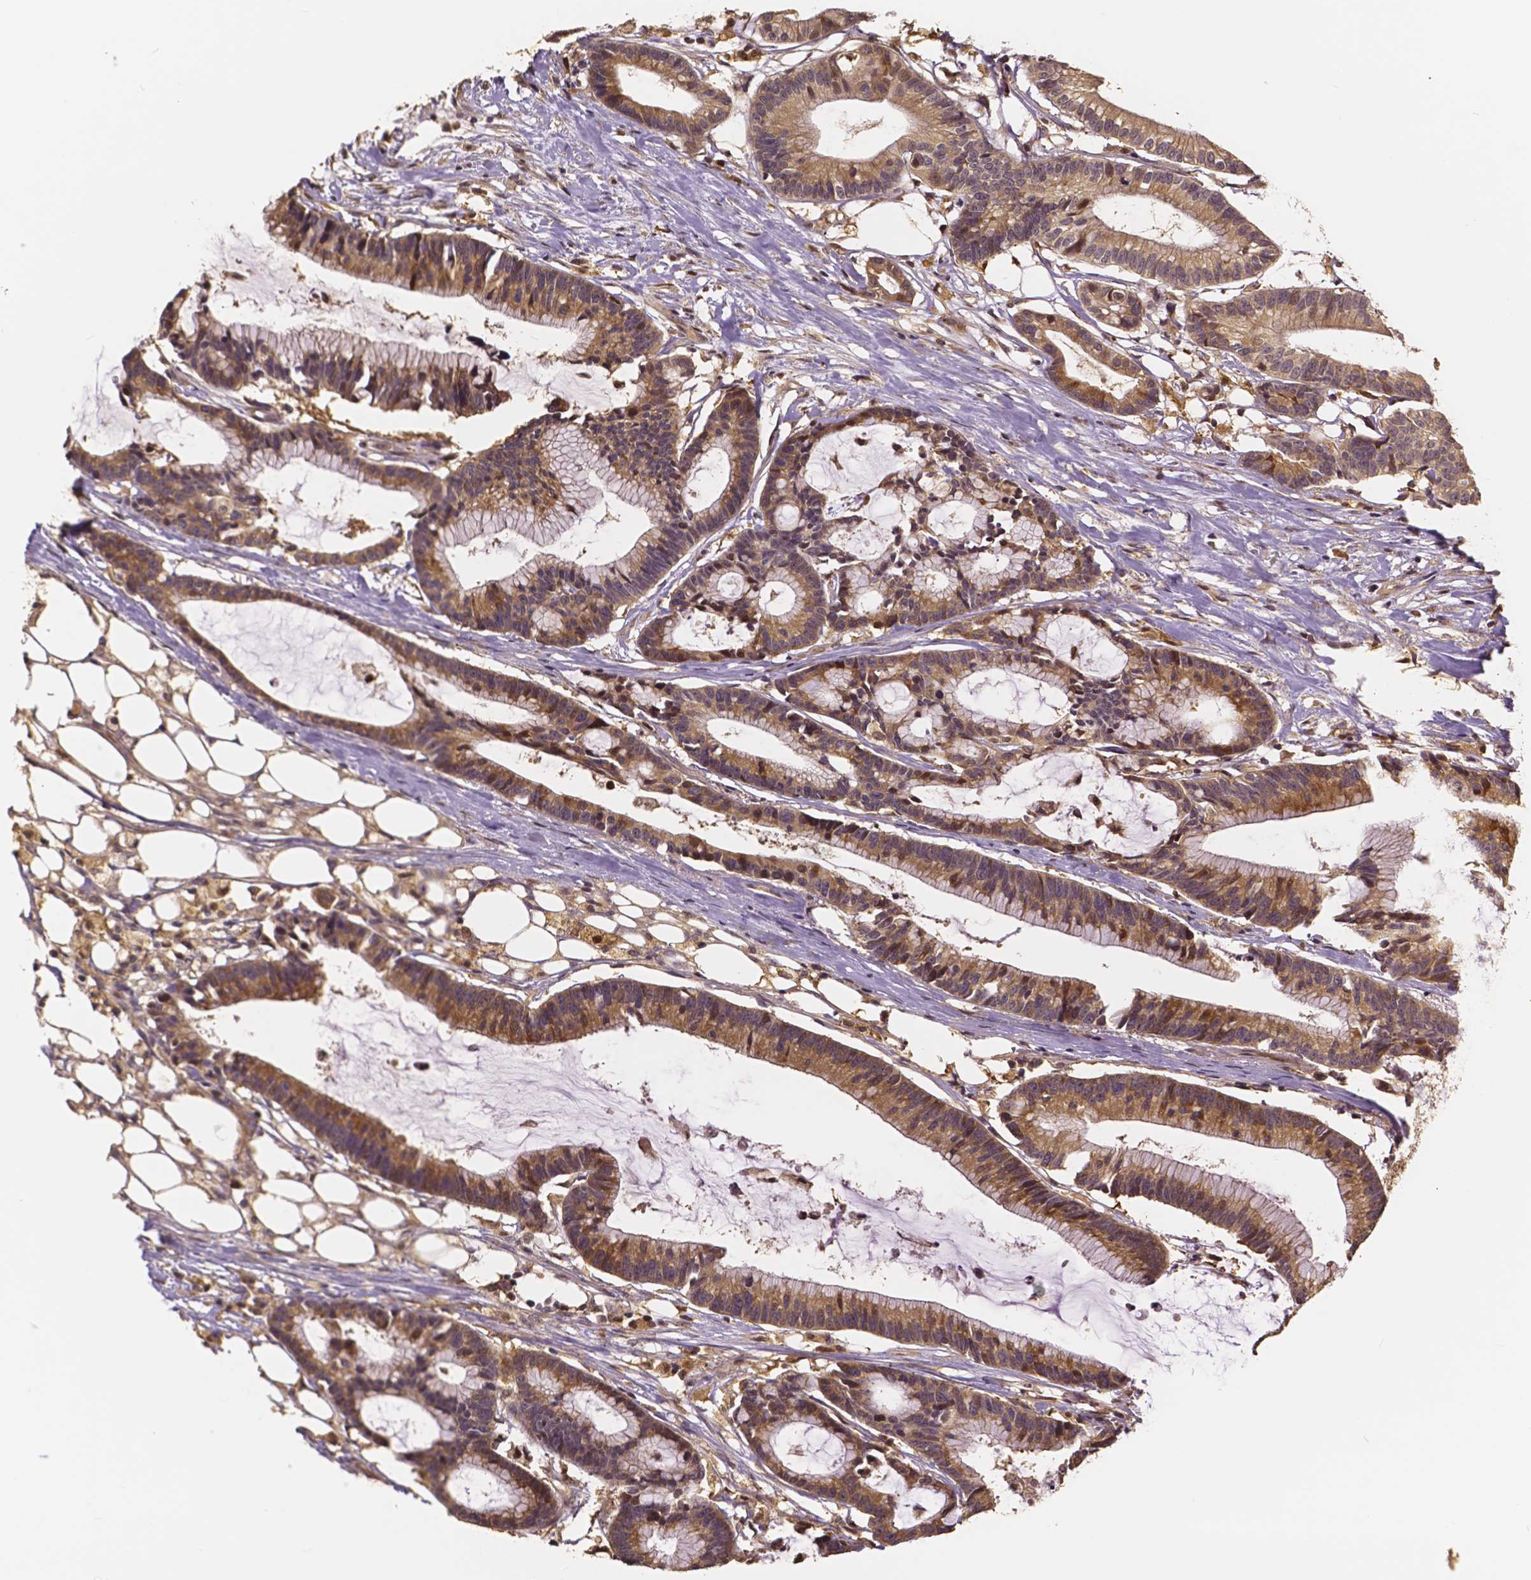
{"staining": {"intensity": "moderate", "quantity": ">75%", "location": "cytoplasmic/membranous"}, "tissue": "colorectal cancer", "cell_type": "Tumor cells", "image_type": "cancer", "snomed": [{"axis": "morphology", "description": "Adenocarcinoma, NOS"}, {"axis": "topography", "description": "Colon"}], "caption": "Protein staining of colorectal cancer tissue demonstrates moderate cytoplasmic/membranous positivity in approximately >75% of tumor cells. Using DAB (3,3'-diaminobenzidine) (brown) and hematoxylin (blue) stains, captured at high magnification using brightfield microscopy.", "gene": "USP9X", "patient": {"sex": "female", "age": 78}}